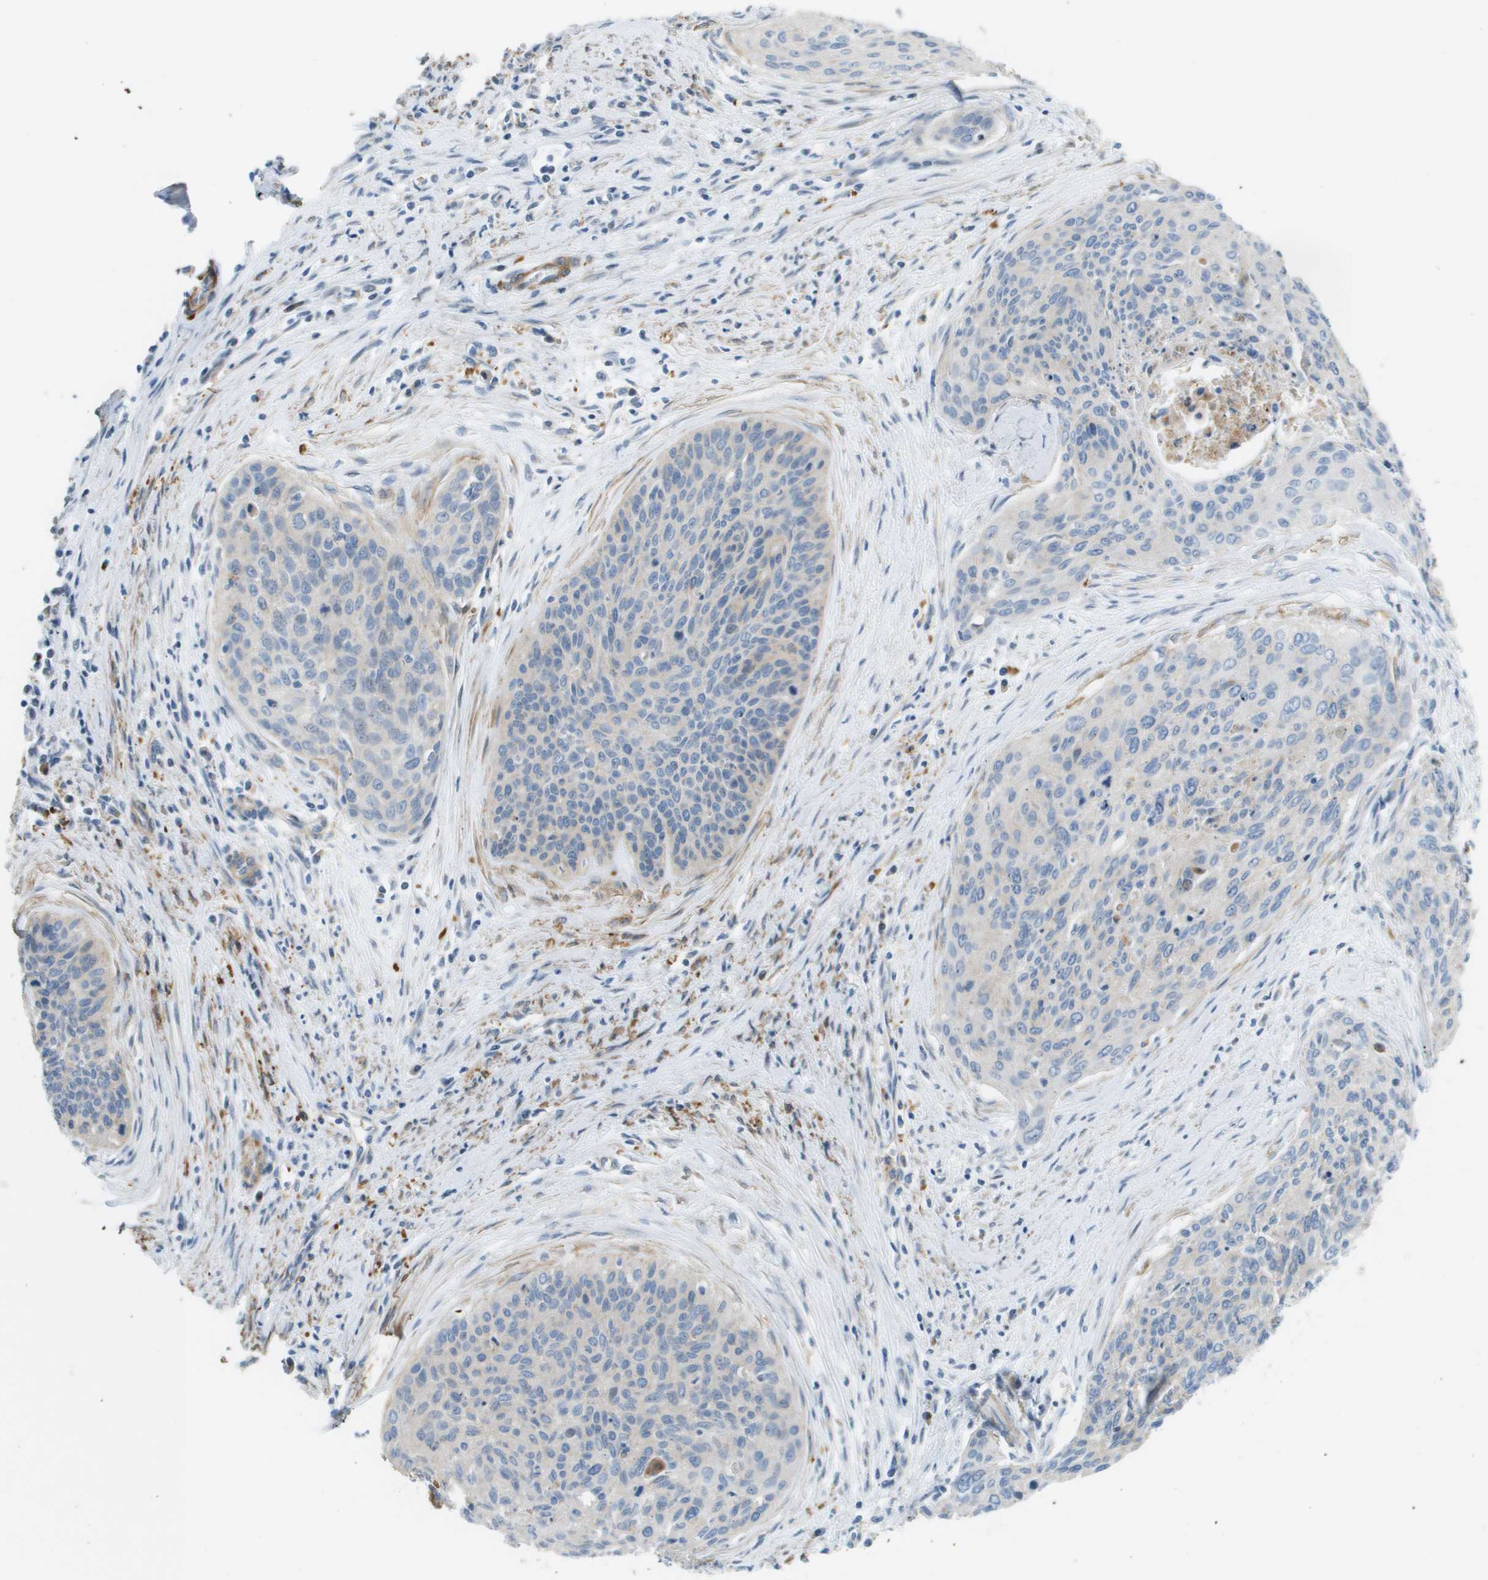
{"staining": {"intensity": "negative", "quantity": "none", "location": "none"}, "tissue": "cervical cancer", "cell_type": "Tumor cells", "image_type": "cancer", "snomed": [{"axis": "morphology", "description": "Squamous cell carcinoma, NOS"}, {"axis": "topography", "description": "Cervix"}], "caption": "IHC image of neoplastic tissue: cervical squamous cell carcinoma stained with DAB (3,3'-diaminobenzidine) demonstrates no significant protein expression in tumor cells.", "gene": "MYH11", "patient": {"sex": "female", "age": 55}}